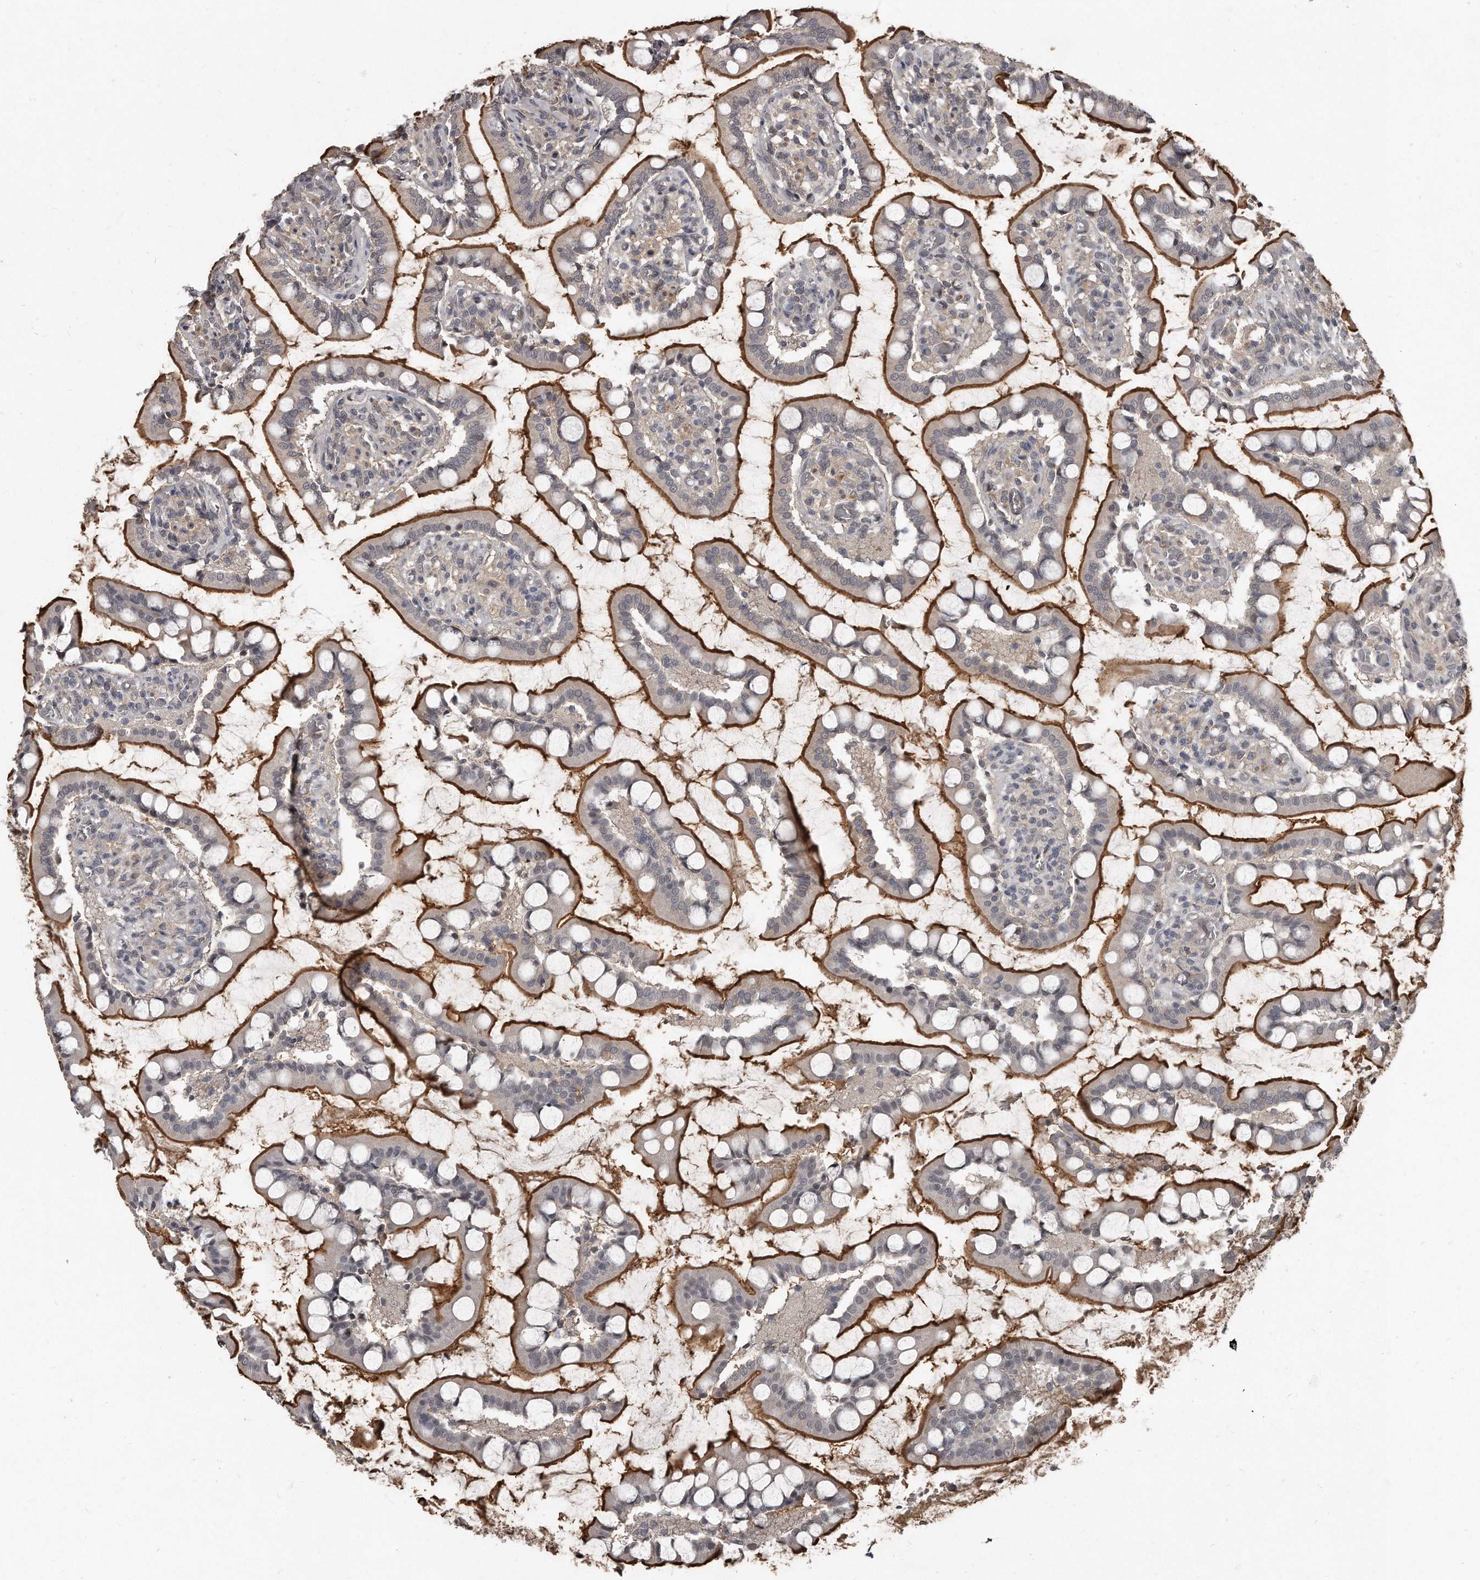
{"staining": {"intensity": "strong", "quantity": "25%-75%", "location": "cytoplasmic/membranous"}, "tissue": "small intestine", "cell_type": "Glandular cells", "image_type": "normal", "snomed": [{"axis": "morphology", "description": "Normal tissue, NOS"}, {"axis": "topography", "description": "Small intestine"}], "caption": "A high-resolution photomicrograph shows immunohistochemistry (IHC) staining of normal small intestine, which reveals strong cytoplasmic/membranous staining in about 25%-75% of glandular cells.", "gene": "GRB10", "patient": {"sex": "male", "age": 52}}